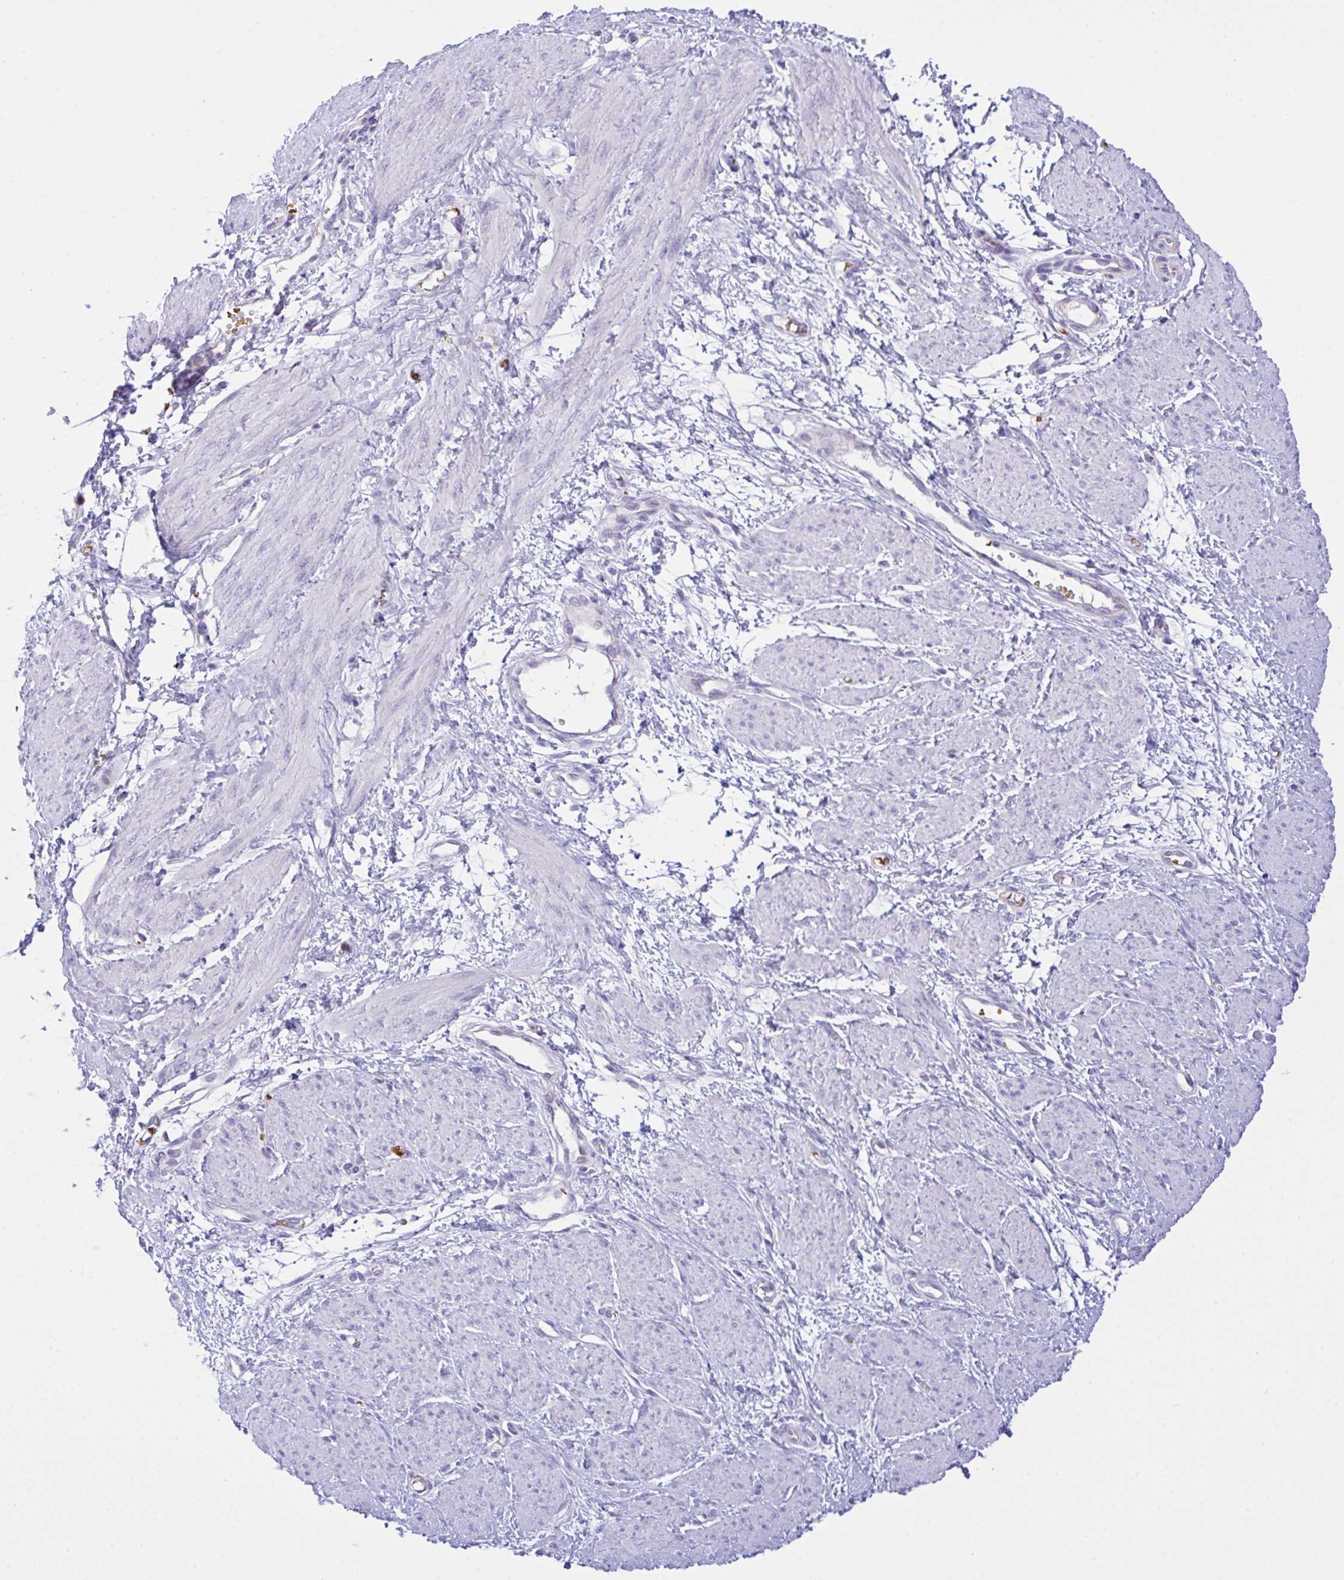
{"staining": {"intensity": "negative", "quantity": "none", "location": "none"}, "tissue": "smooth muscle", "cell_type": "Smooth muscle cells", "image_type": "normal", "snomed": [{"axis": "morphology", "description": "Normal tissue, NOS"}, {"axis": "topography", "description": "Smooth muscle"}, {"axis": "topography", "description": "Uterus"}], "caption": "There is no significant expression in smooth muscle cells of smooth muscle. Brightfield microscopy of immunohistochemistry stained with DAB (brown) and hematoxylin (blue), captured at high magnification.", "gene": "ZNF221", "patient": {"sex": "female", "age": 39}}